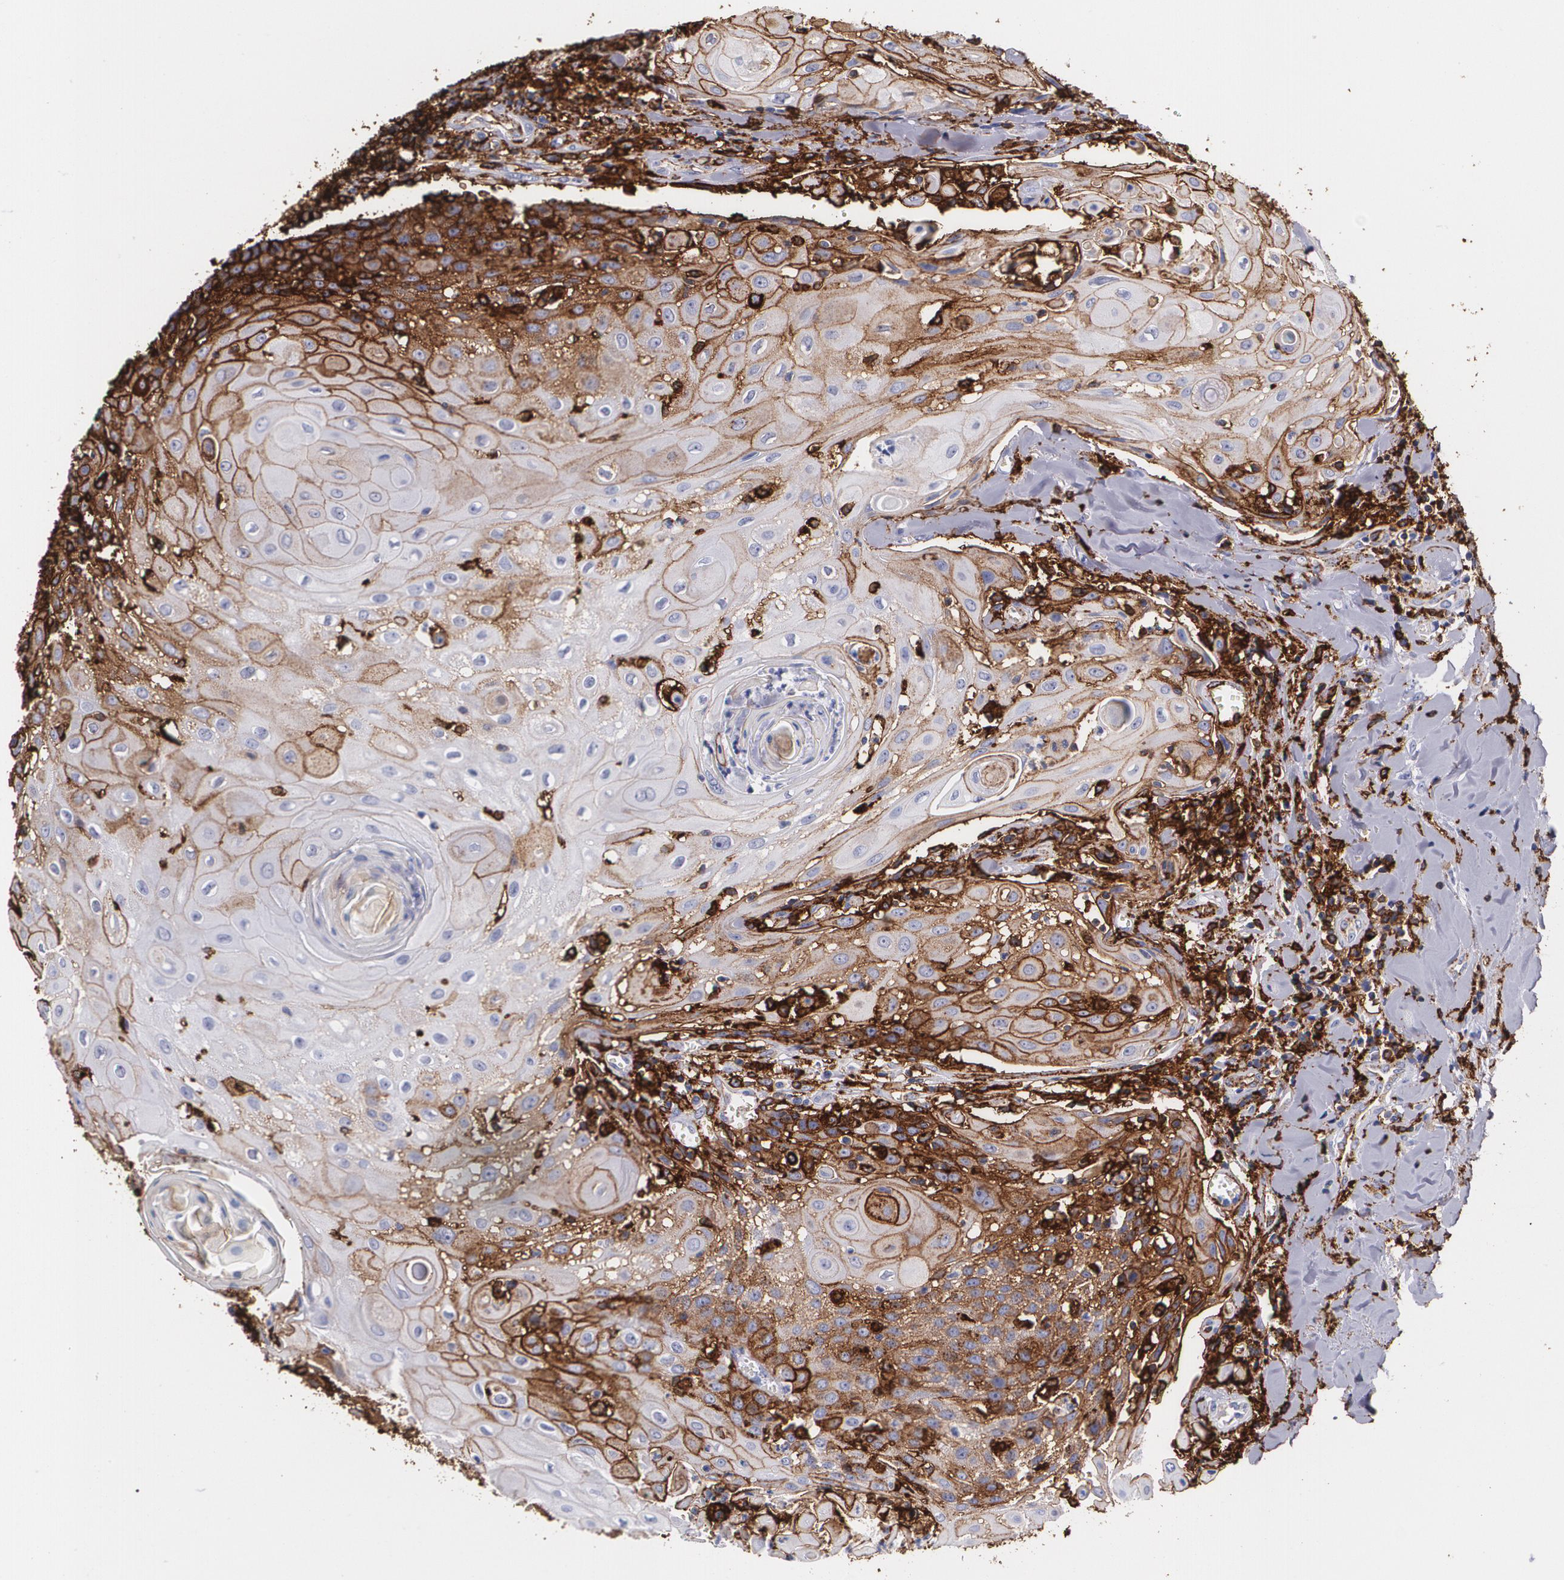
{"staining": {"intensity": "strong", "quantity": ">75%", "location": "cytoplasmic/membranous"}, "tissue": "head and neck cancer", "cell_type": "Tumor cells", "image_type": "cancer", "snomed": [{"axis": "morphology", "description": "Squamous cell carcinoma, NOS"}, {"axis": "topography", "description": "Oral tissue"}, {"axis": "topography", "description": "Head-Neck"}], "caption": "The immunohistochemical stain labels strong cytoplasmic/membranous positivity in tumor cells of squamous cell carcinoma (head and neck) tissue. (IHC, brightfield microscopy, high magnification).", "gene": "HLA-DRA", "patient": {"sex": "female", "age": 82}}